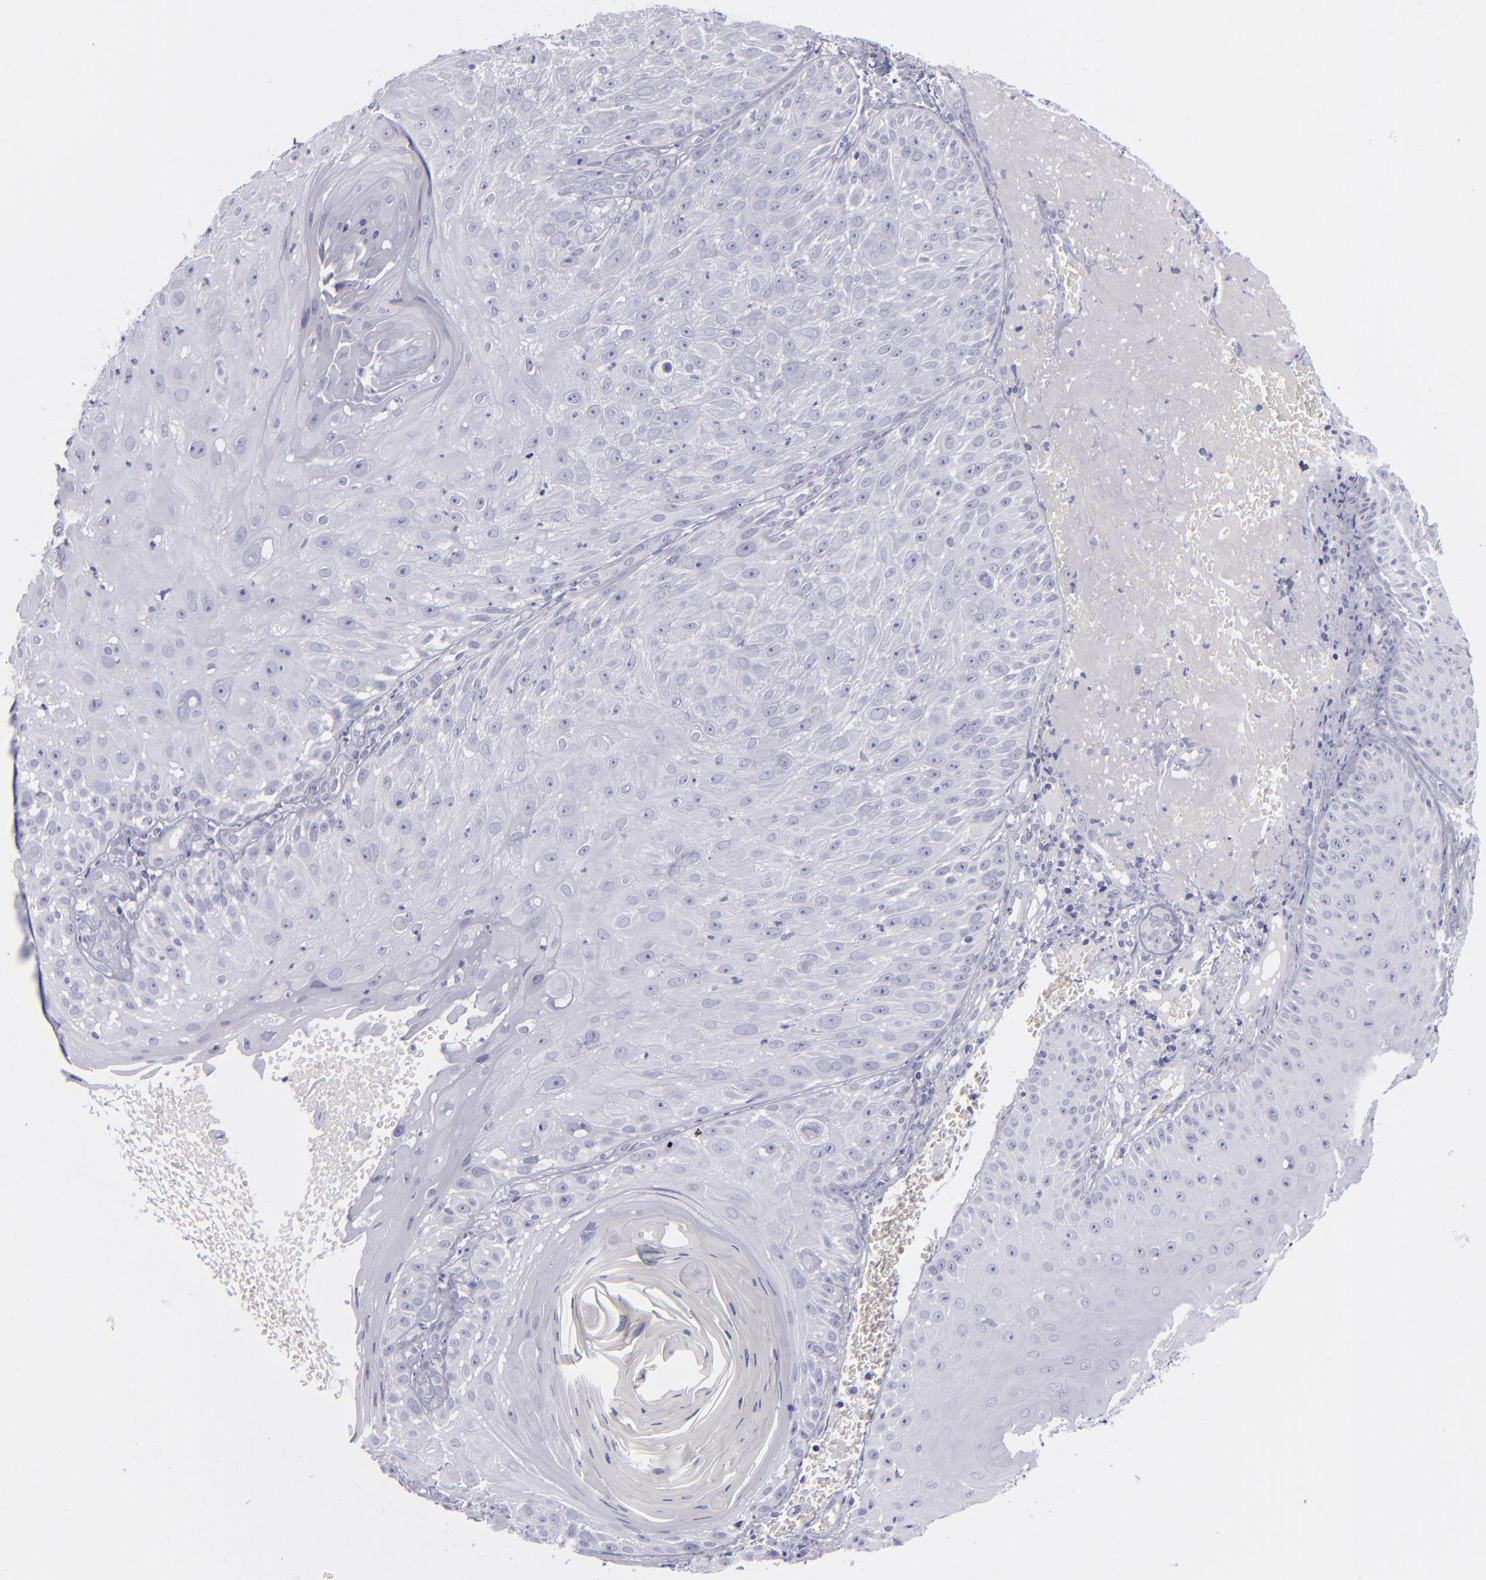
{"staining": {"intensity": "negative", "quantity": "none", "location": "none"}, "tissue": "skin cancer", "cell_type": "Tumor cells", "image_type": "cancer", "snomed": [{"axis": "morphology", "description": "Squamous cell carcinoma, NOS"}, {"axis": "topography", "description": "Skin"}], "caption": "An immunohistochemistry micrograph of skin cancer is shown. There is no staining in tumor cells of skin cancer. (DAB (3,3'-diaminobenzidine) immunohistochemistry with hematoxylin counter stain).", "gene": "CD22", "patient": {"sex": "female", "age": 89}}